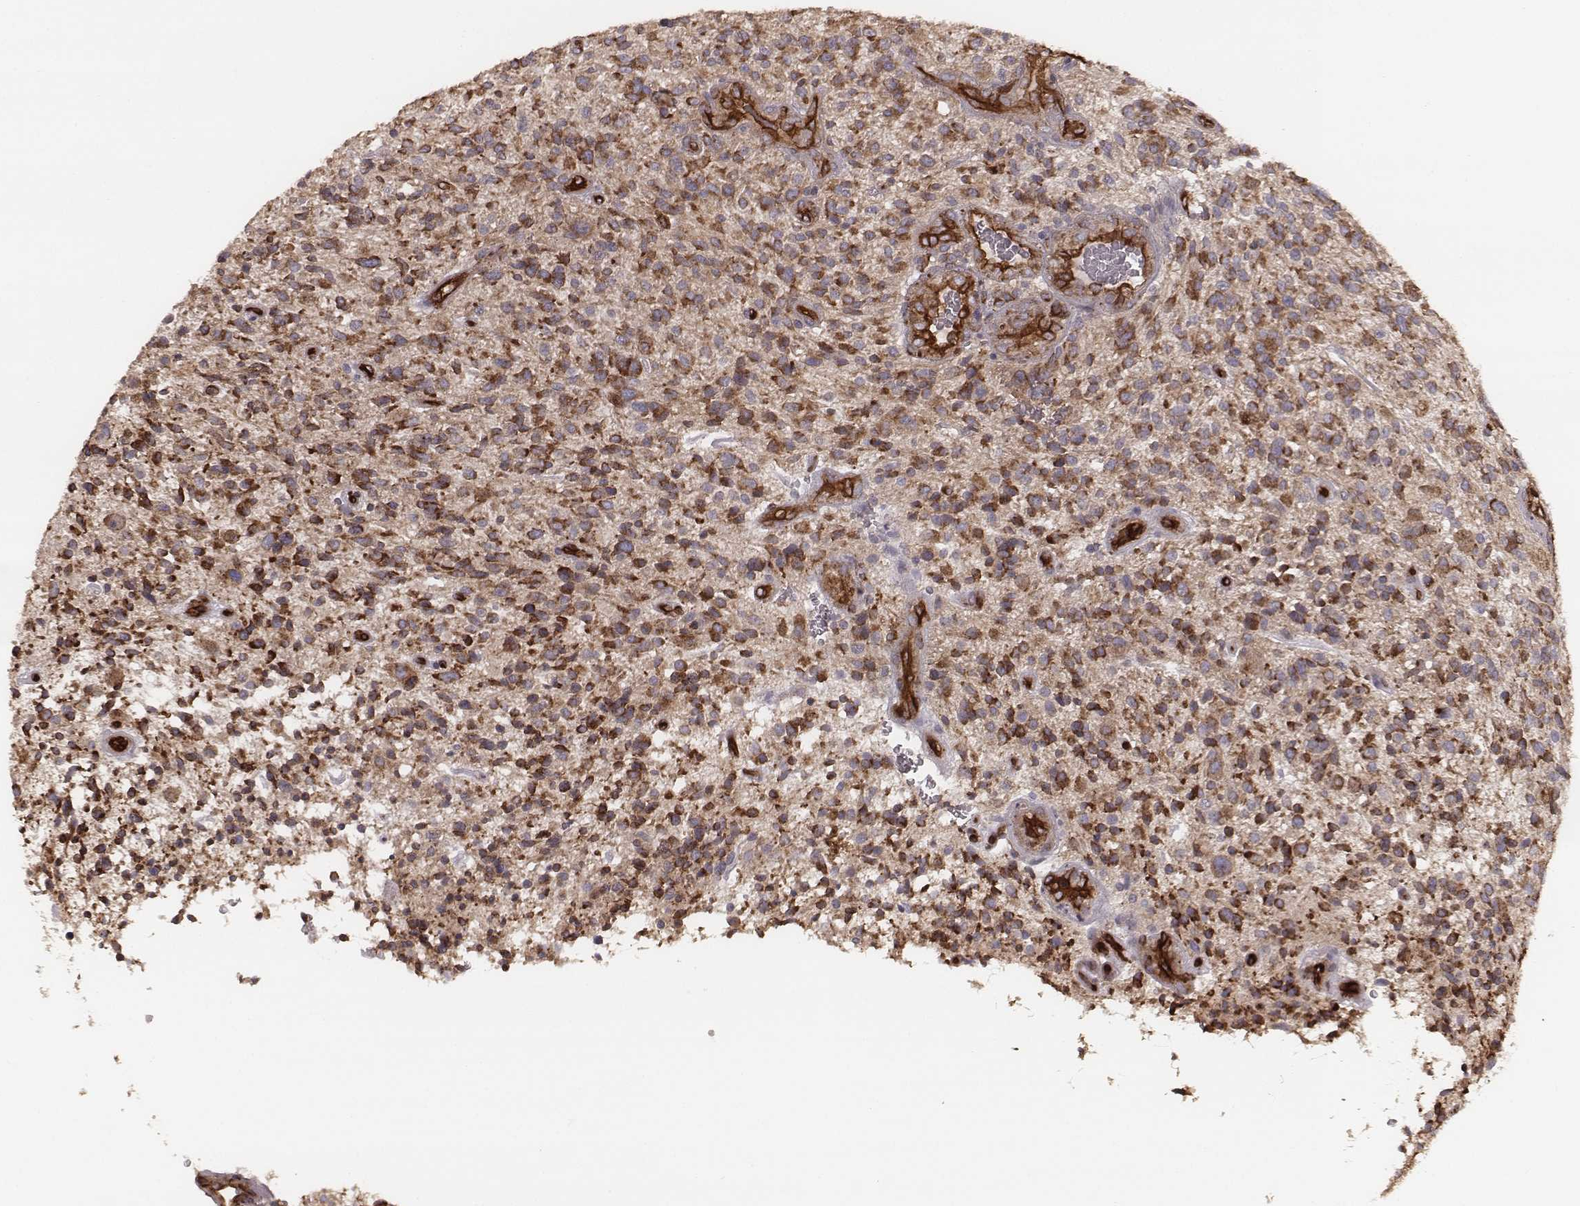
{"staining": {"intensity": "strong", "quantity": ">75%", "location": "cytoplasmic/membranous"}, "tissue": "glioma", "cell_type": "Tumor cells", "image_type": "cancer", "snomed": [{"axis": "morphology", "description": "Glioma, malignant, High grade"}, {"axis": "topography", "description": "Brain"}], "caption": "High-power microscopy captured an immunohistochemistry histopathology image of malignant glioma (high-grade), revealing strong cytoplasmic/membranous positivity in approximately >75% of tumor cells.", "gene": "PALMD", "patient": {"sex": "male", "age": 47}}